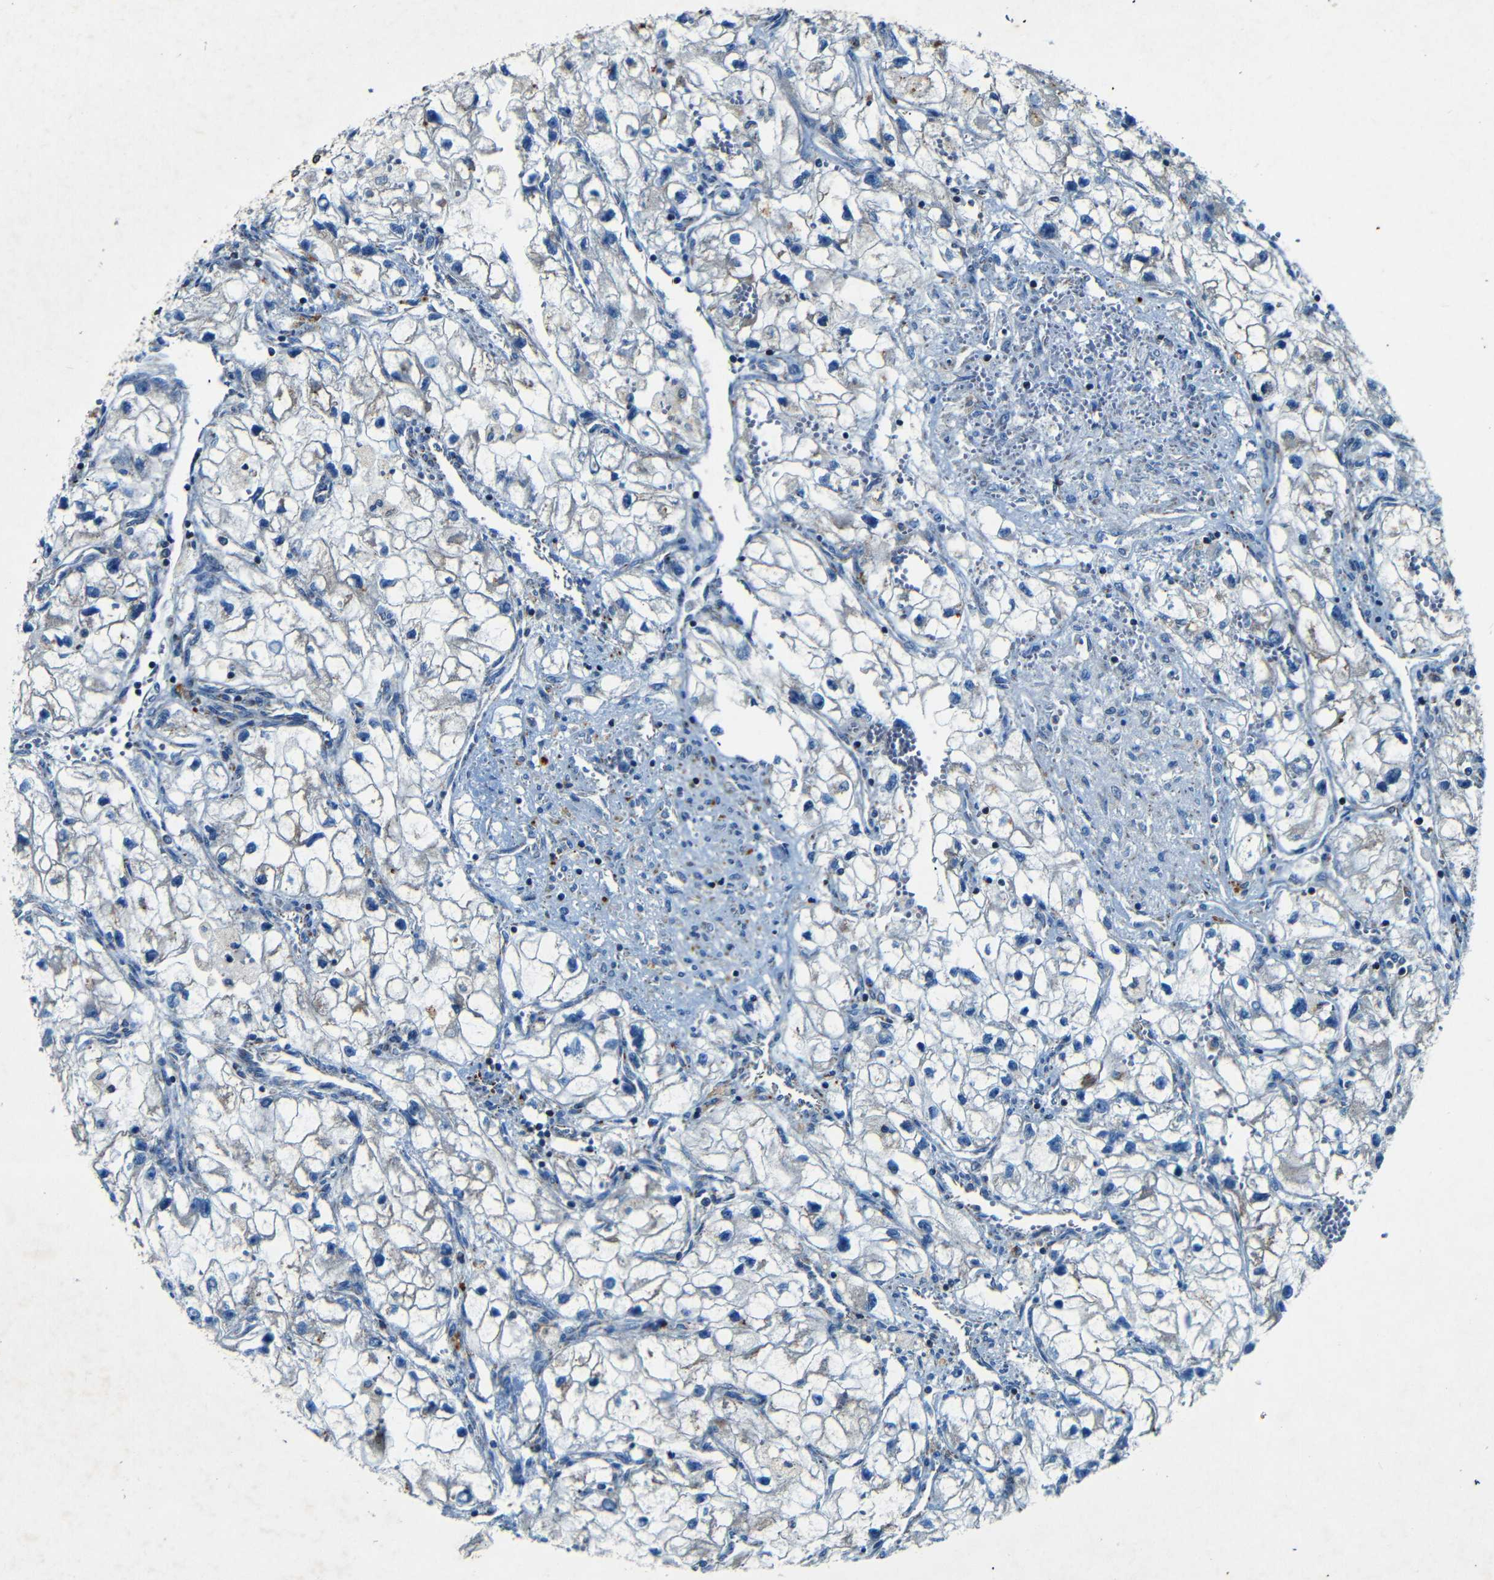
{"staining": {"intensity": "negative", "quantity": "none", "location": "none"}, "tissue": "renal cancer", "cell_type": "Tumor cells", "image_type": "cancer", "snomed": [{"axis": "morphology", "description": "Adenocarcinoma, NOS"}, {"axis": "topography", "description": "Kidney"}], "caption": "This is an IHC image of human renal cancer. There is no expression in tumor cells.", "gene": "WSCD2", "patient": {"sex": "female", "age": 70}}